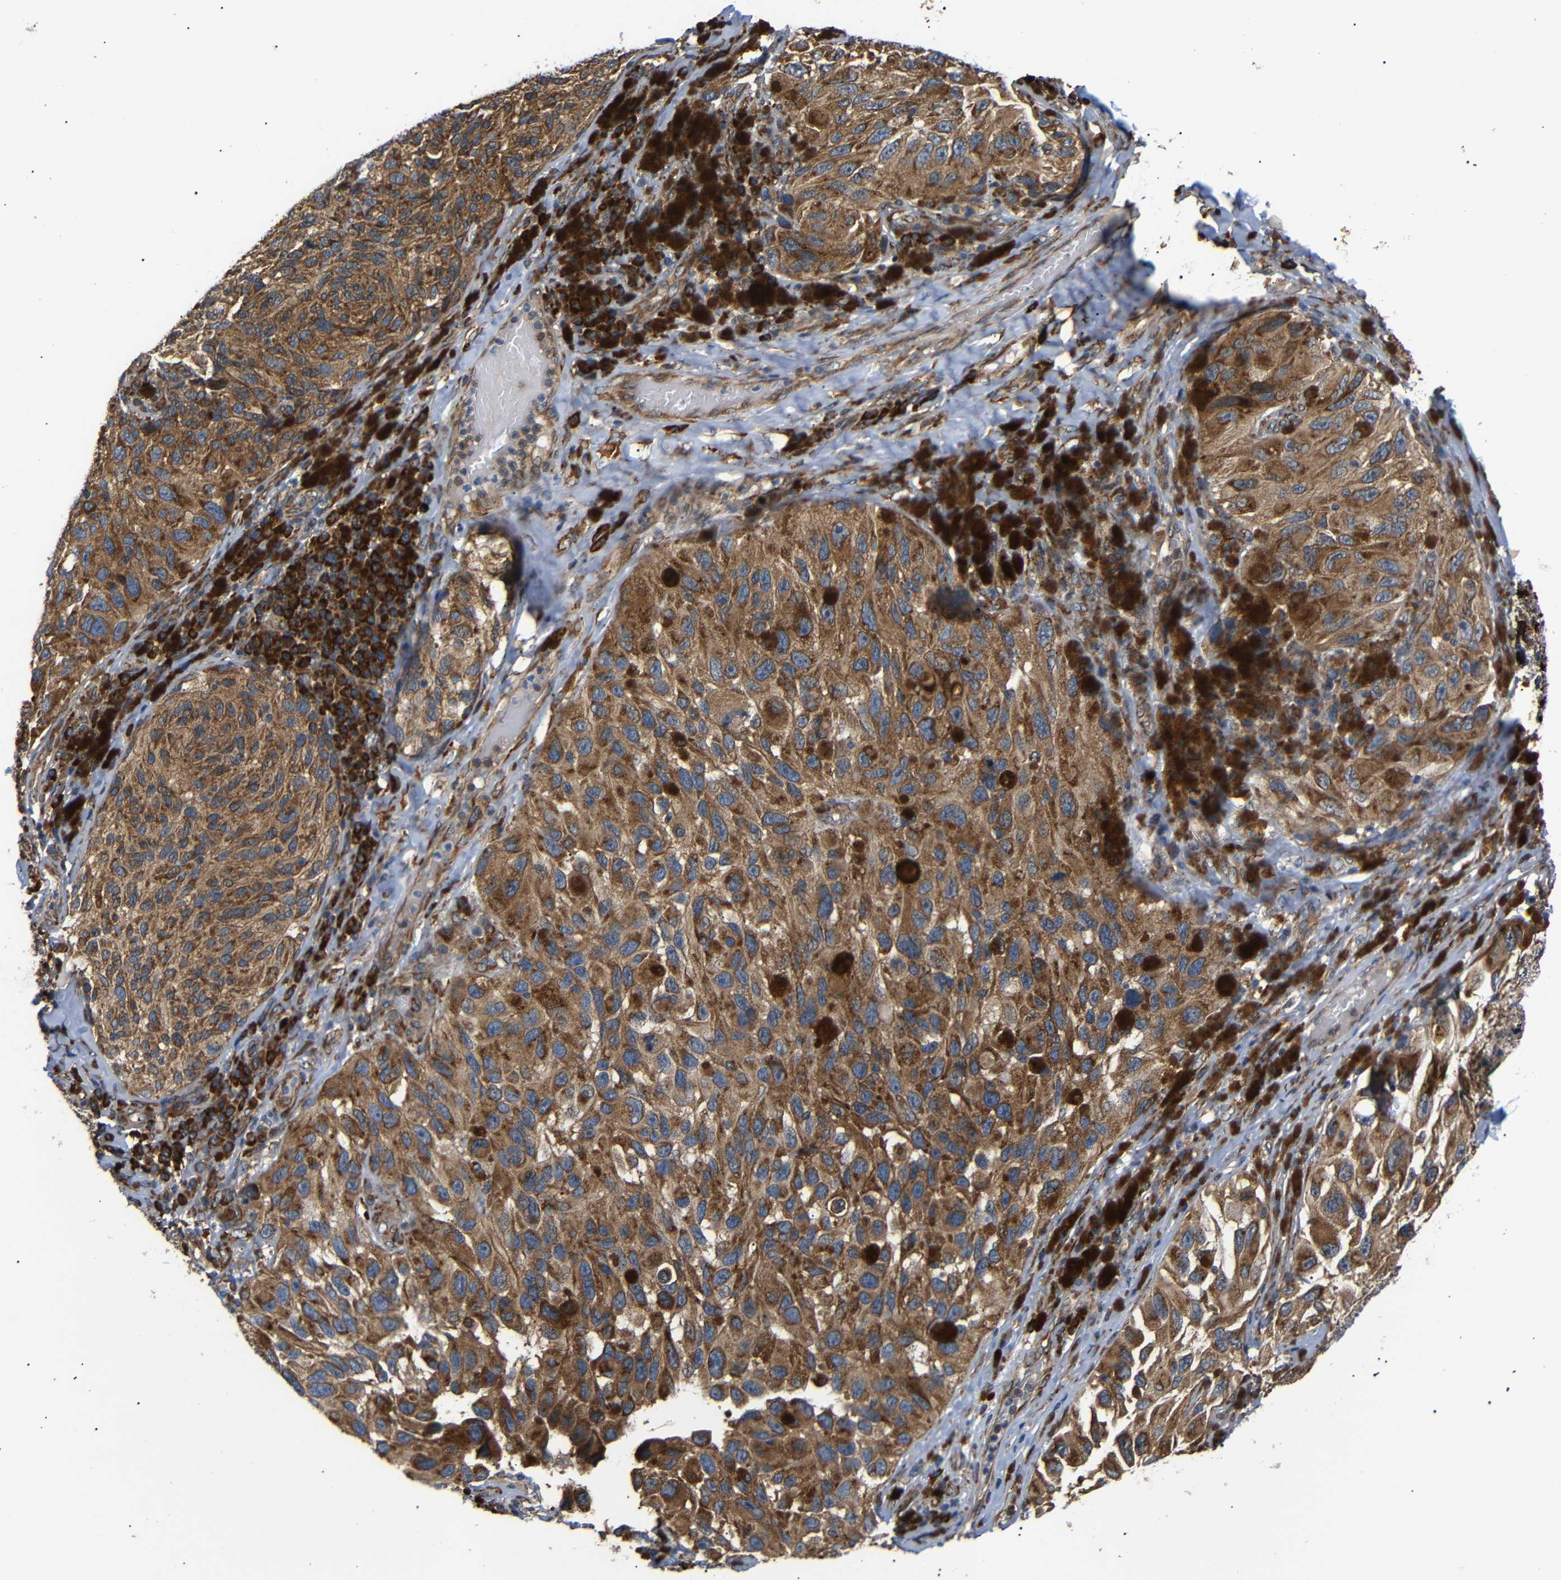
{"staining": {"intensity": "moderate", "quantity": ">75%", "location": "cytoplasmic/membranous"}, "tissue": "melanoma", "cell_type": "Tumor cells", "image_type": "cancer", "snomed": [{"axis": "morphology", "description": "Malignant melanoma, NOS"}, {"axis": "topography", "description": "Skin"}], "caption": "This is an image of immunohistochemistry staining of melanoma, which shows moderate positivity in the cytoplasmic/membranous of tumor cells.", "gene": "KANK4", "patient": {"sex": "female", "age": 73}}